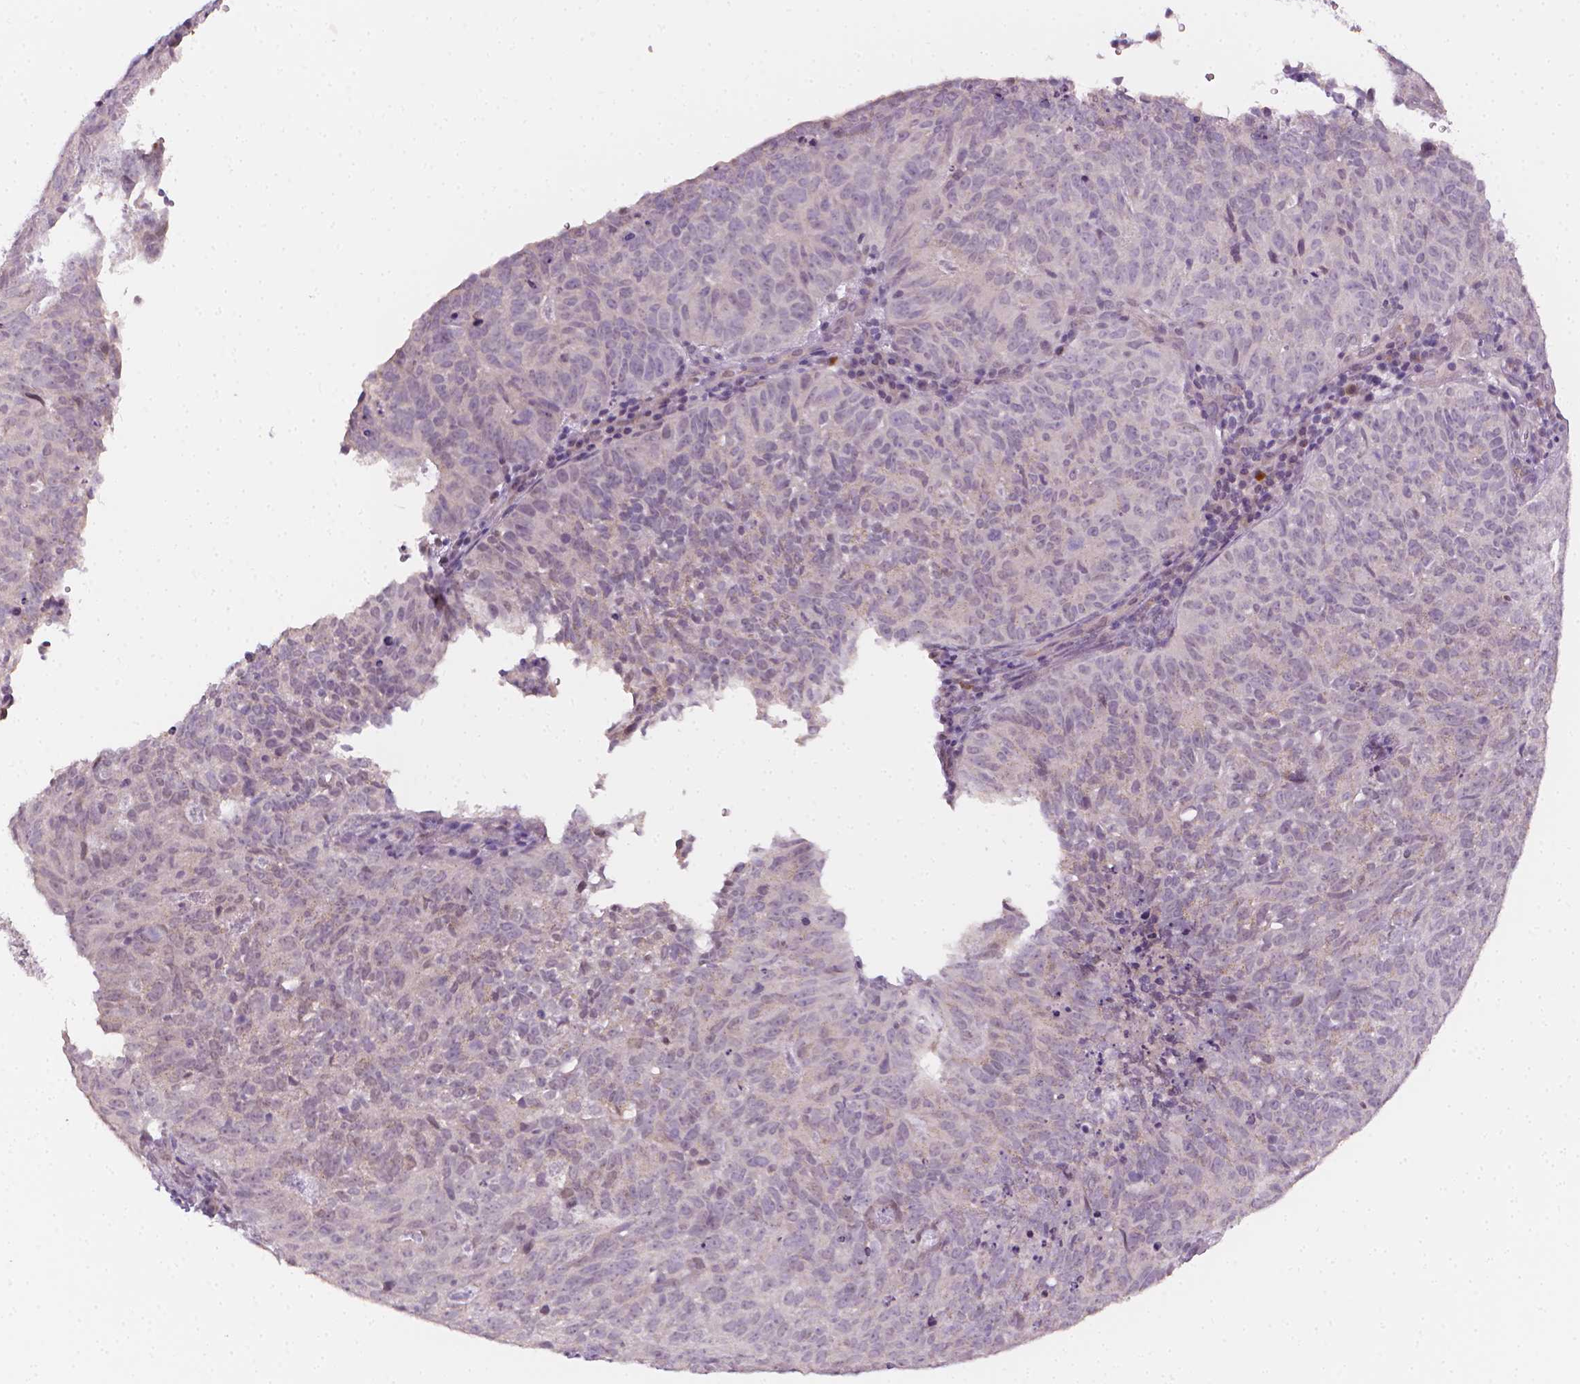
{"staining": {"intensity": "negative", "quantity": "none", "location": "none"}, "tissue": "cervical cancer", "cell_type": "Tumor cells", "image_type": "cancer", "snomed": [{"axis": "morphology", "description": "Adenocarcinoma, NOS"}, {"axis": "topography", "description": "Cervix"}], "caption": "This is an immunohistochemistry image of adenocarcinoma (cervical). There is no expression in tumor cells.", "gene": "NCAN", "patient": {"sex": "female", "age": 38}}